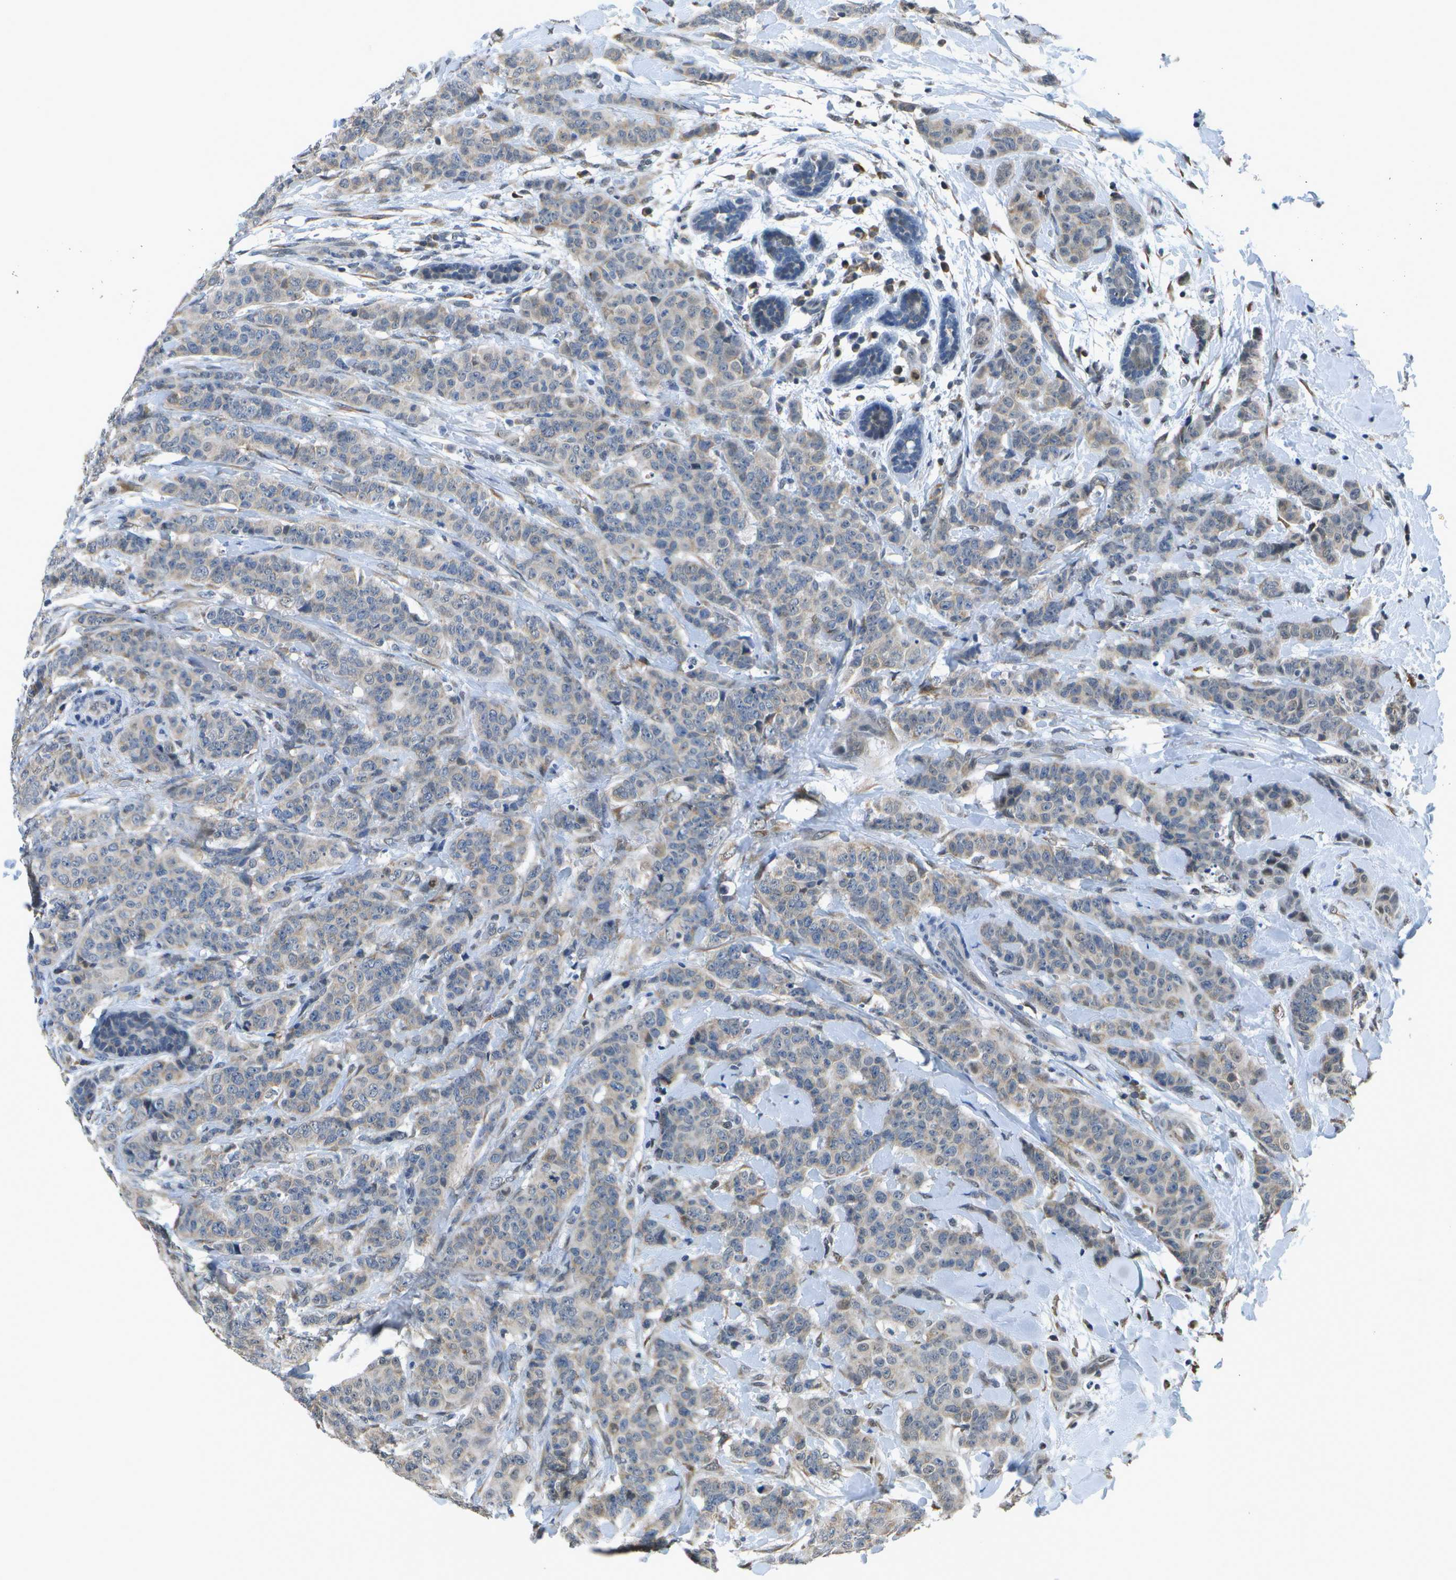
{"staining": {"intensity": "weak", "quantity": "<25%", "location": "cytoplasmic/membranous"}, "tissue": "breast cancer", "cell_type": "Tumor cells", "image_type": "cancer", "snomed": [{"axis": "morphology", "description": "Normal tissue, NOS"}, {"axis": "morphology", "description": "Duct carcinoma"}, {"axis": "topography", "description": "Breast"}], "caption": "Immunohistochemical staining of human breast cancer reveals no significant expression in tumor cells.", "gene": "DSE", "patient": {"sex": "female", "age": 40}}